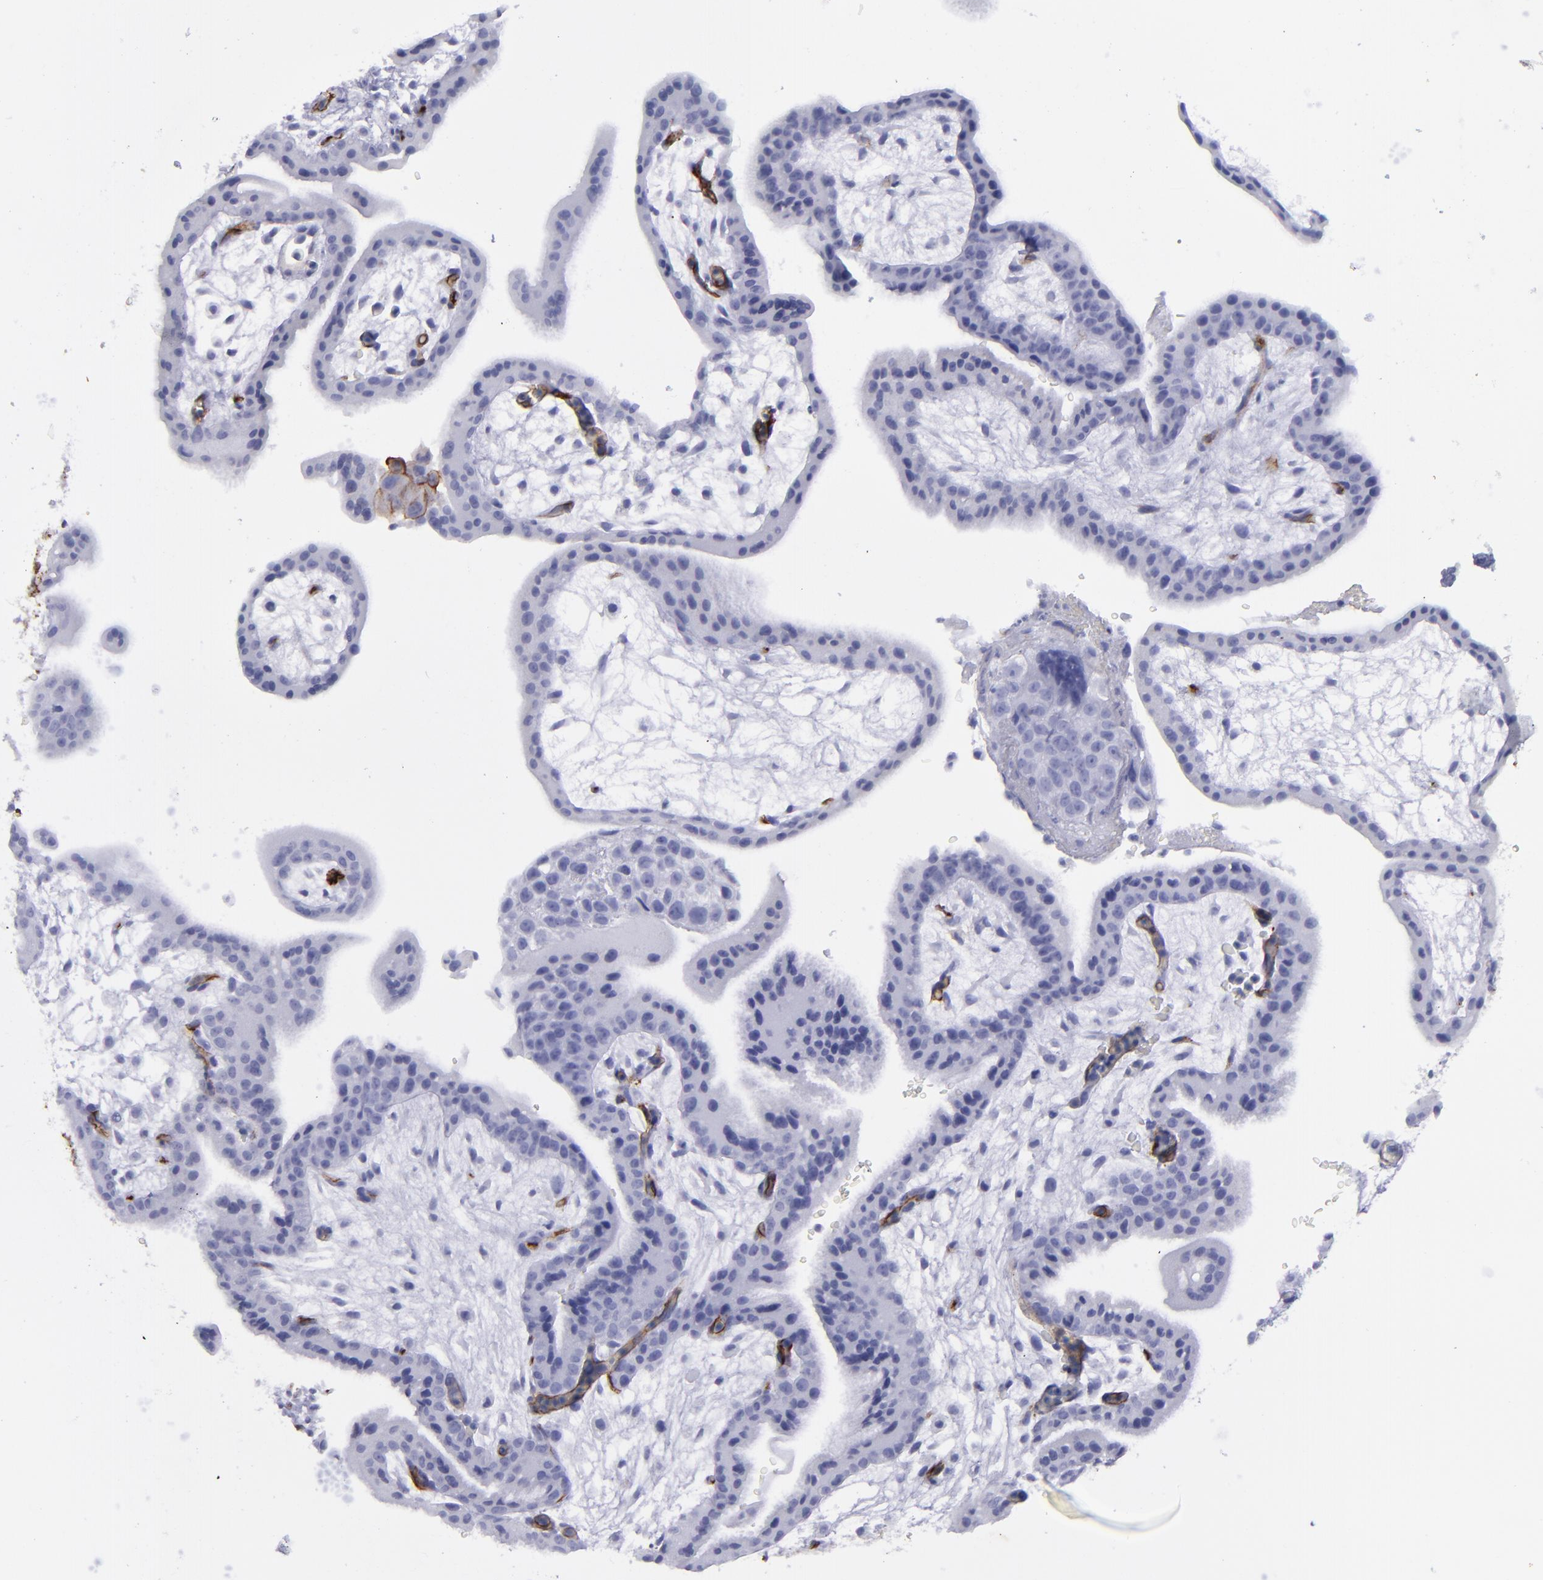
{"staining": {"intensity": "negative", "quantity": "none", "location": "none"}, "tissue": "placenta", "cell_type": "Decidual cells", "image_type": "normal", "snomed": [{"axis": "morphology", "description": "Normal tissue, NOS"}, {"axis": "topography", "description": "Placenta"}], "caption": "Human placenta stained for a protein using IHC shows no positivity in decidual cells.", "gene": "ACE", "patient": {"sex": "female", "age": 35}}